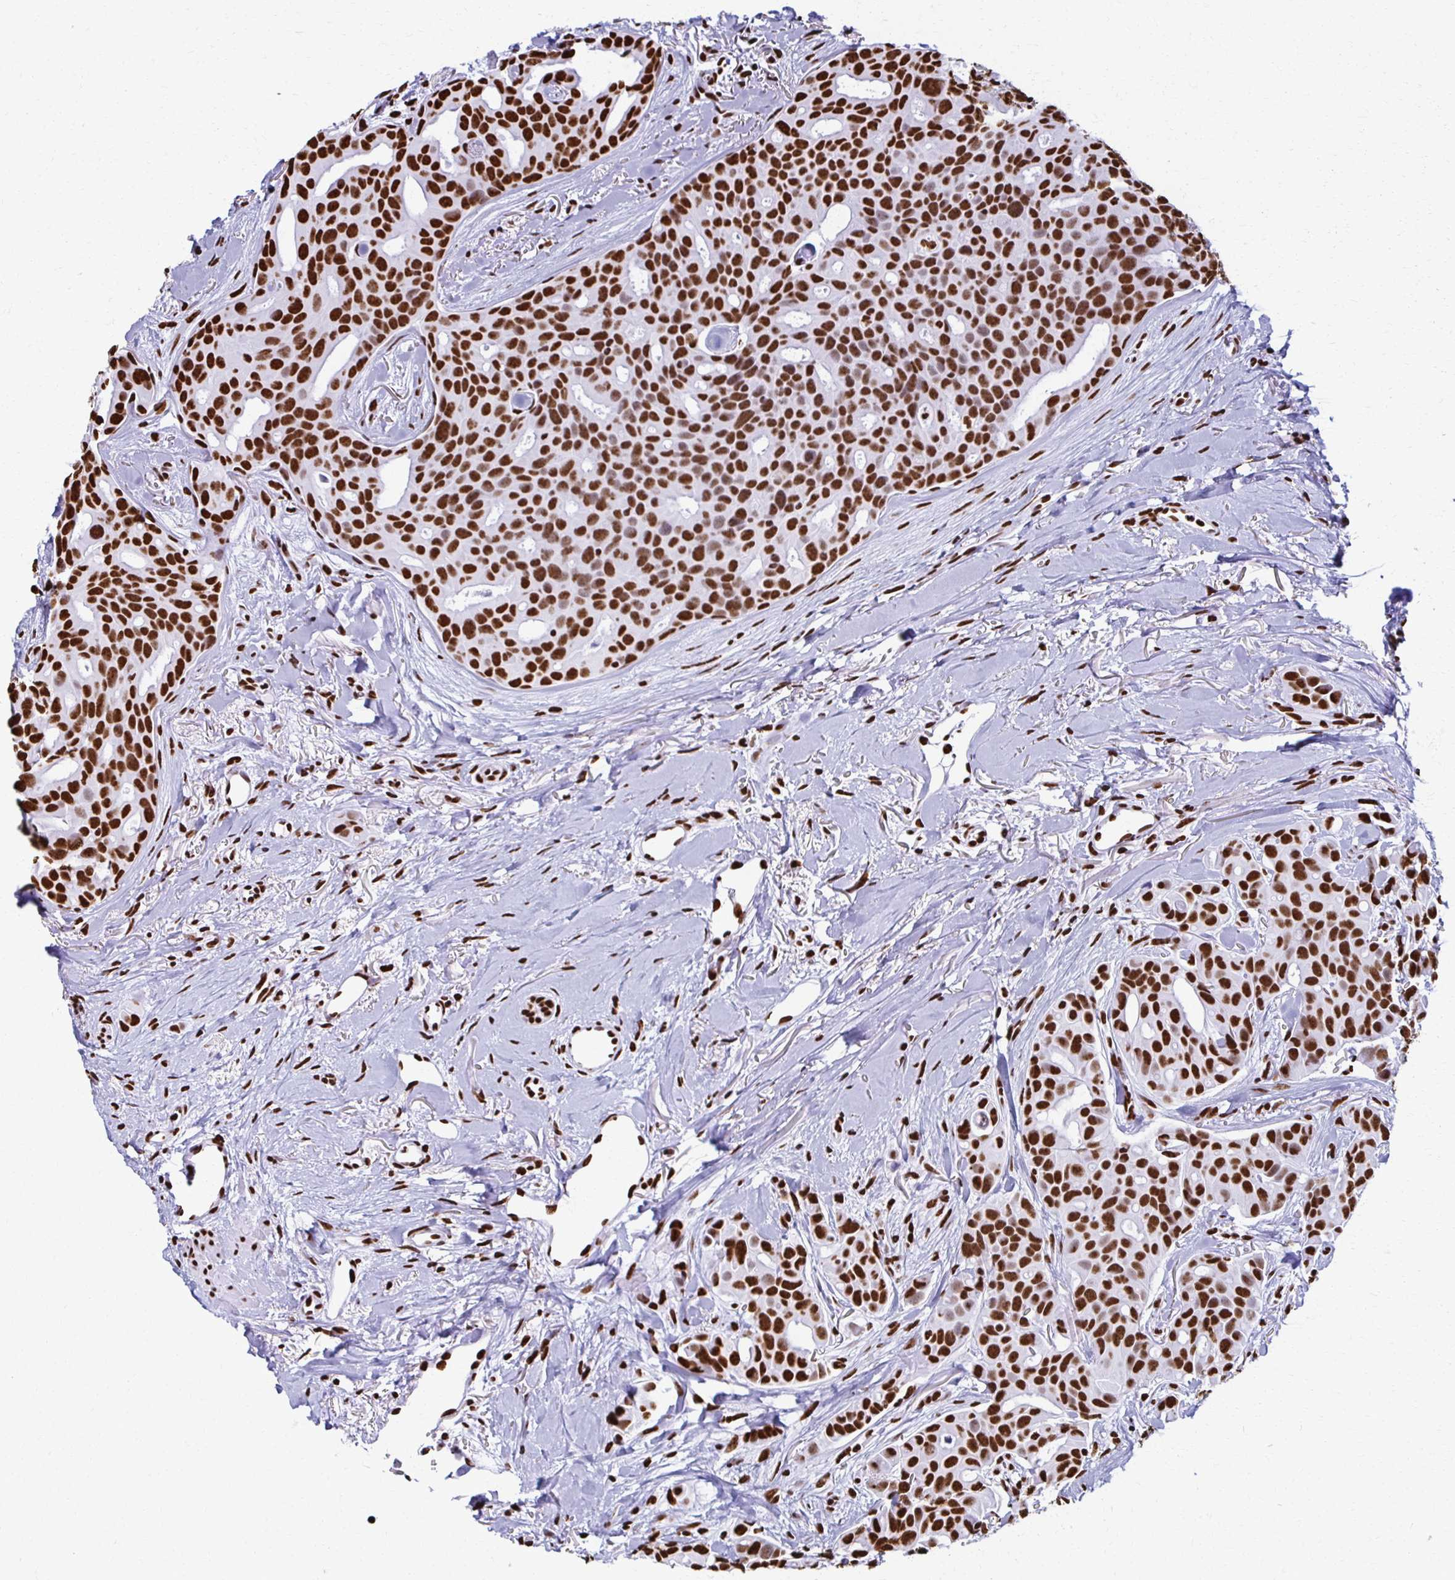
{"staining": {"intensity": "strong", "quantity": ">75%", "location": "nuclear"}, "tissue": "breast cancer", "cell_type": "Tumor cells", "image_type": "cancer", "snomed": [{"axis": "morphology", "description": "Duct carcinoma"}, {"axis": "topography", "description": "Breast"}], "caption": "IHC photomicrograph of human breast cancer stained for a protein (brown), which demonstrates high levels of strong nuclear staining in approximately >75% of tumor cells.", "gene": "NONO", "patient": {"sex": "female", "age": 54}}